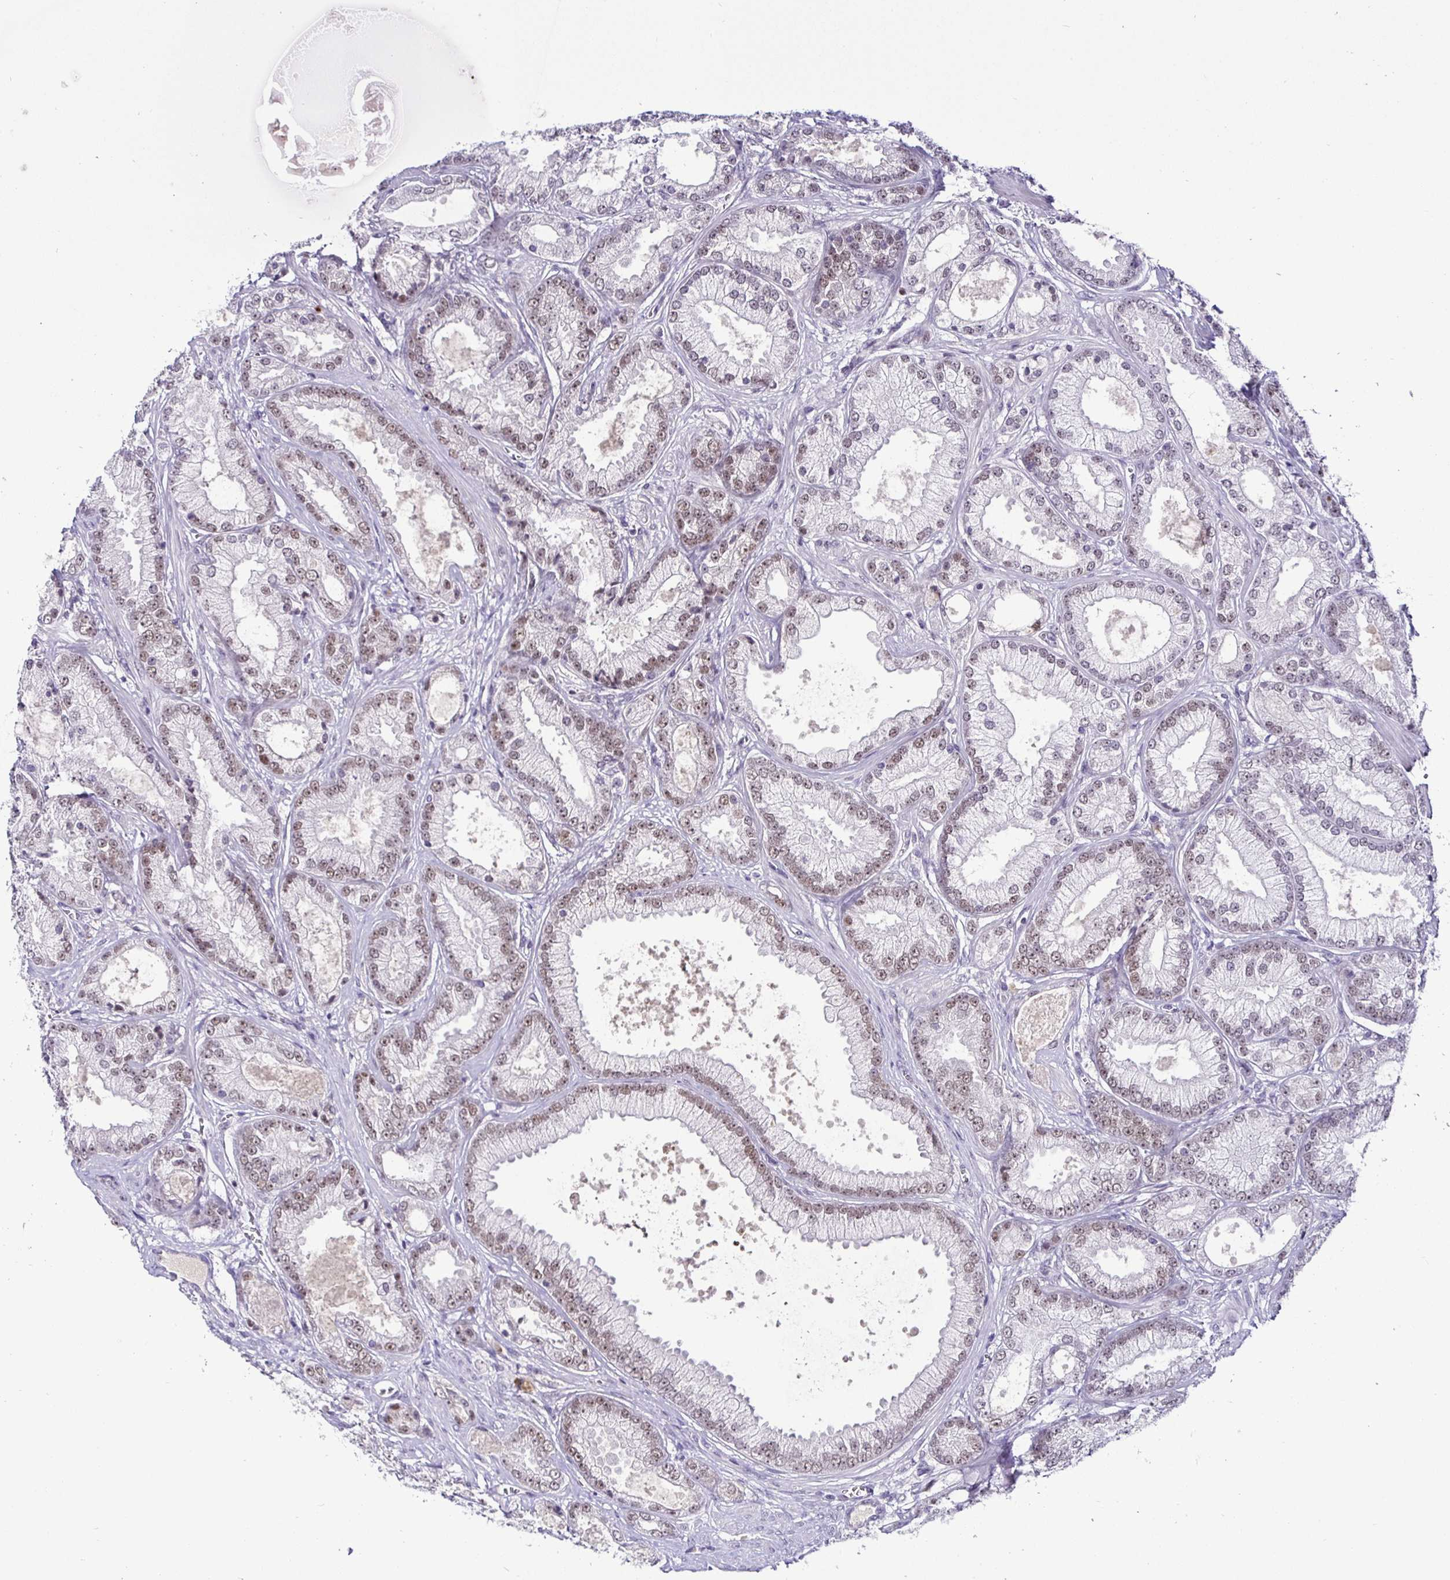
{"staining": {"intensity": "weak", "quantity": "25%-75%", "location": "nuclear"}, "tissue": "prostate cancer", "cell_type": "Tumor cells", "image_type": "cancer", "snomed": [{"axis": "morphology", "description": "Adenocarcinoma, High grade"}, {"axis": "topography", "description": "Prostate"}], "caption": "Prostate cancer (high-grade adenocarcinoma) stained for a protein reveals weak nuclear positivity in tumor cells.", "gene": "NUP188", "patient": {"sex": "male", "age": 67}}